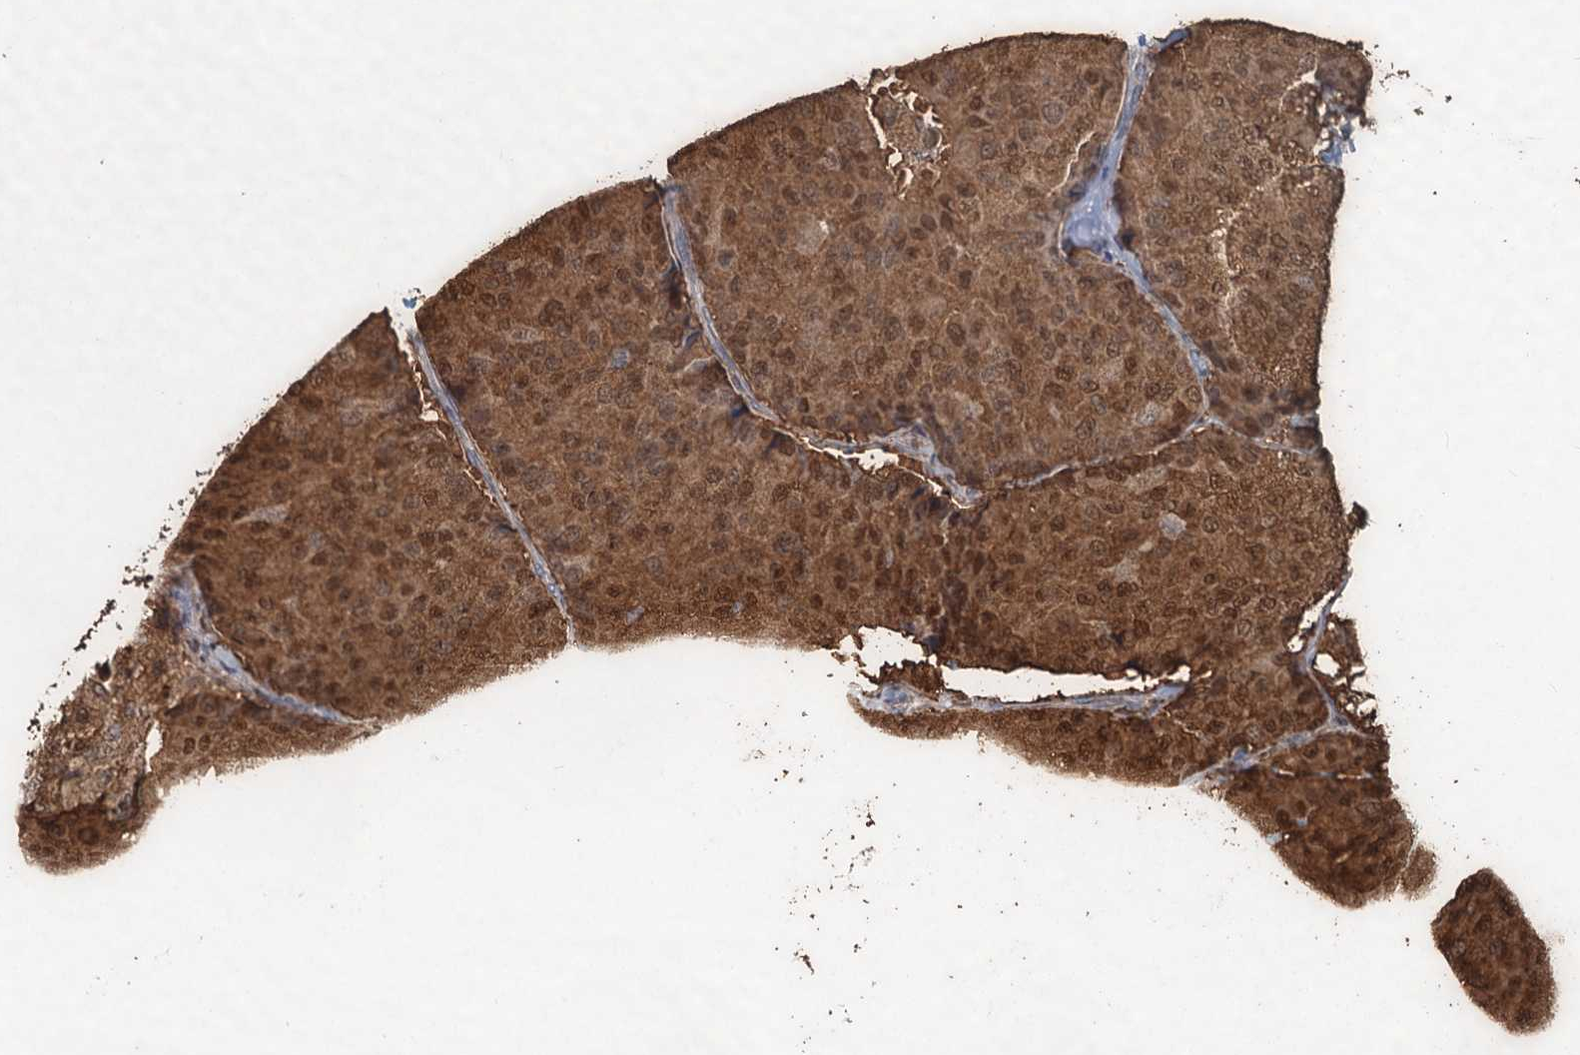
{"staining": {"intensity": "moderate", "quantity": ">75%", "location": "cytoplasmic/membranous,nuclear"}, "tissue": "breast cancer", "cell_type": "Tumor cells", "image_type": "cancer", "snomed": [{"axis": "morphology", "description": "Duct carcinoma"}, {"axis": "topography", "description": "Breast"}], "caption": "A photomicrograph showing moderate cytoplasmic/membranous and nuclear expression in approximately >75% of tumor cells in breast cancer (infiltrating ductal carcinoma), as visualized by brown immunohistochemical staining.", "gene": "S100A6", "patient": {"sex": "female", "age": 75}}